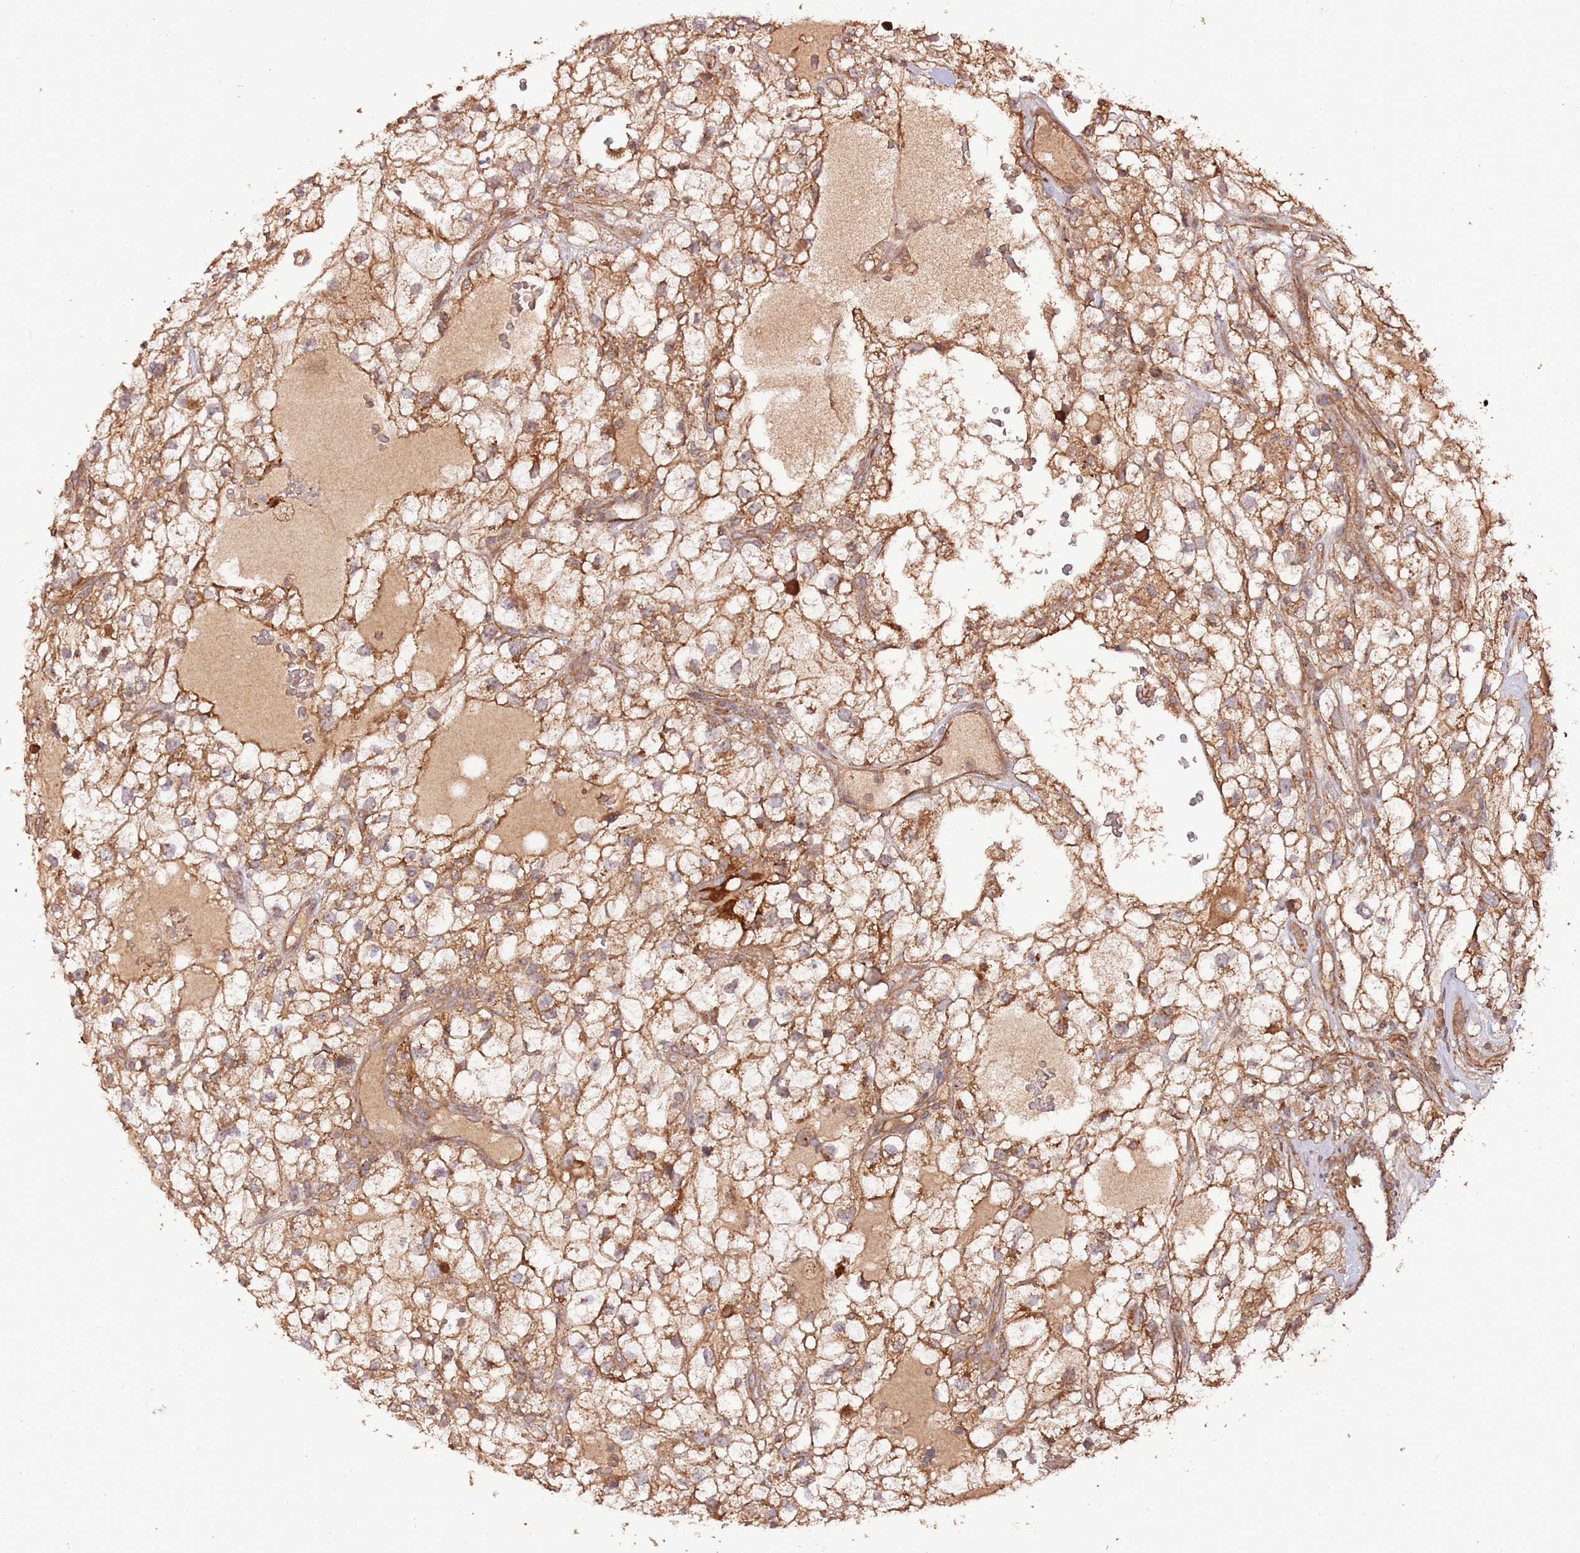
{"staining": {"intensity": "moderate", "quantity": ">75%", "location": "cytoplasmic/membranous"}, "tissue": "renal cancer", "cell_type": "Tumor cells", "image_type": "cancer", "snomed": [{"axis": "morphology", "description": "Adenocarcinoma, NOS"}, {"axis": "topography", "description": "Kidney"}], "caption": "A brown stain shows moderate cytoplasmic/membranous expression of a protein in human renal cancer tumor cells.", "gene": "FAM186A", "patient": {"sex": "male", "age": 59}}